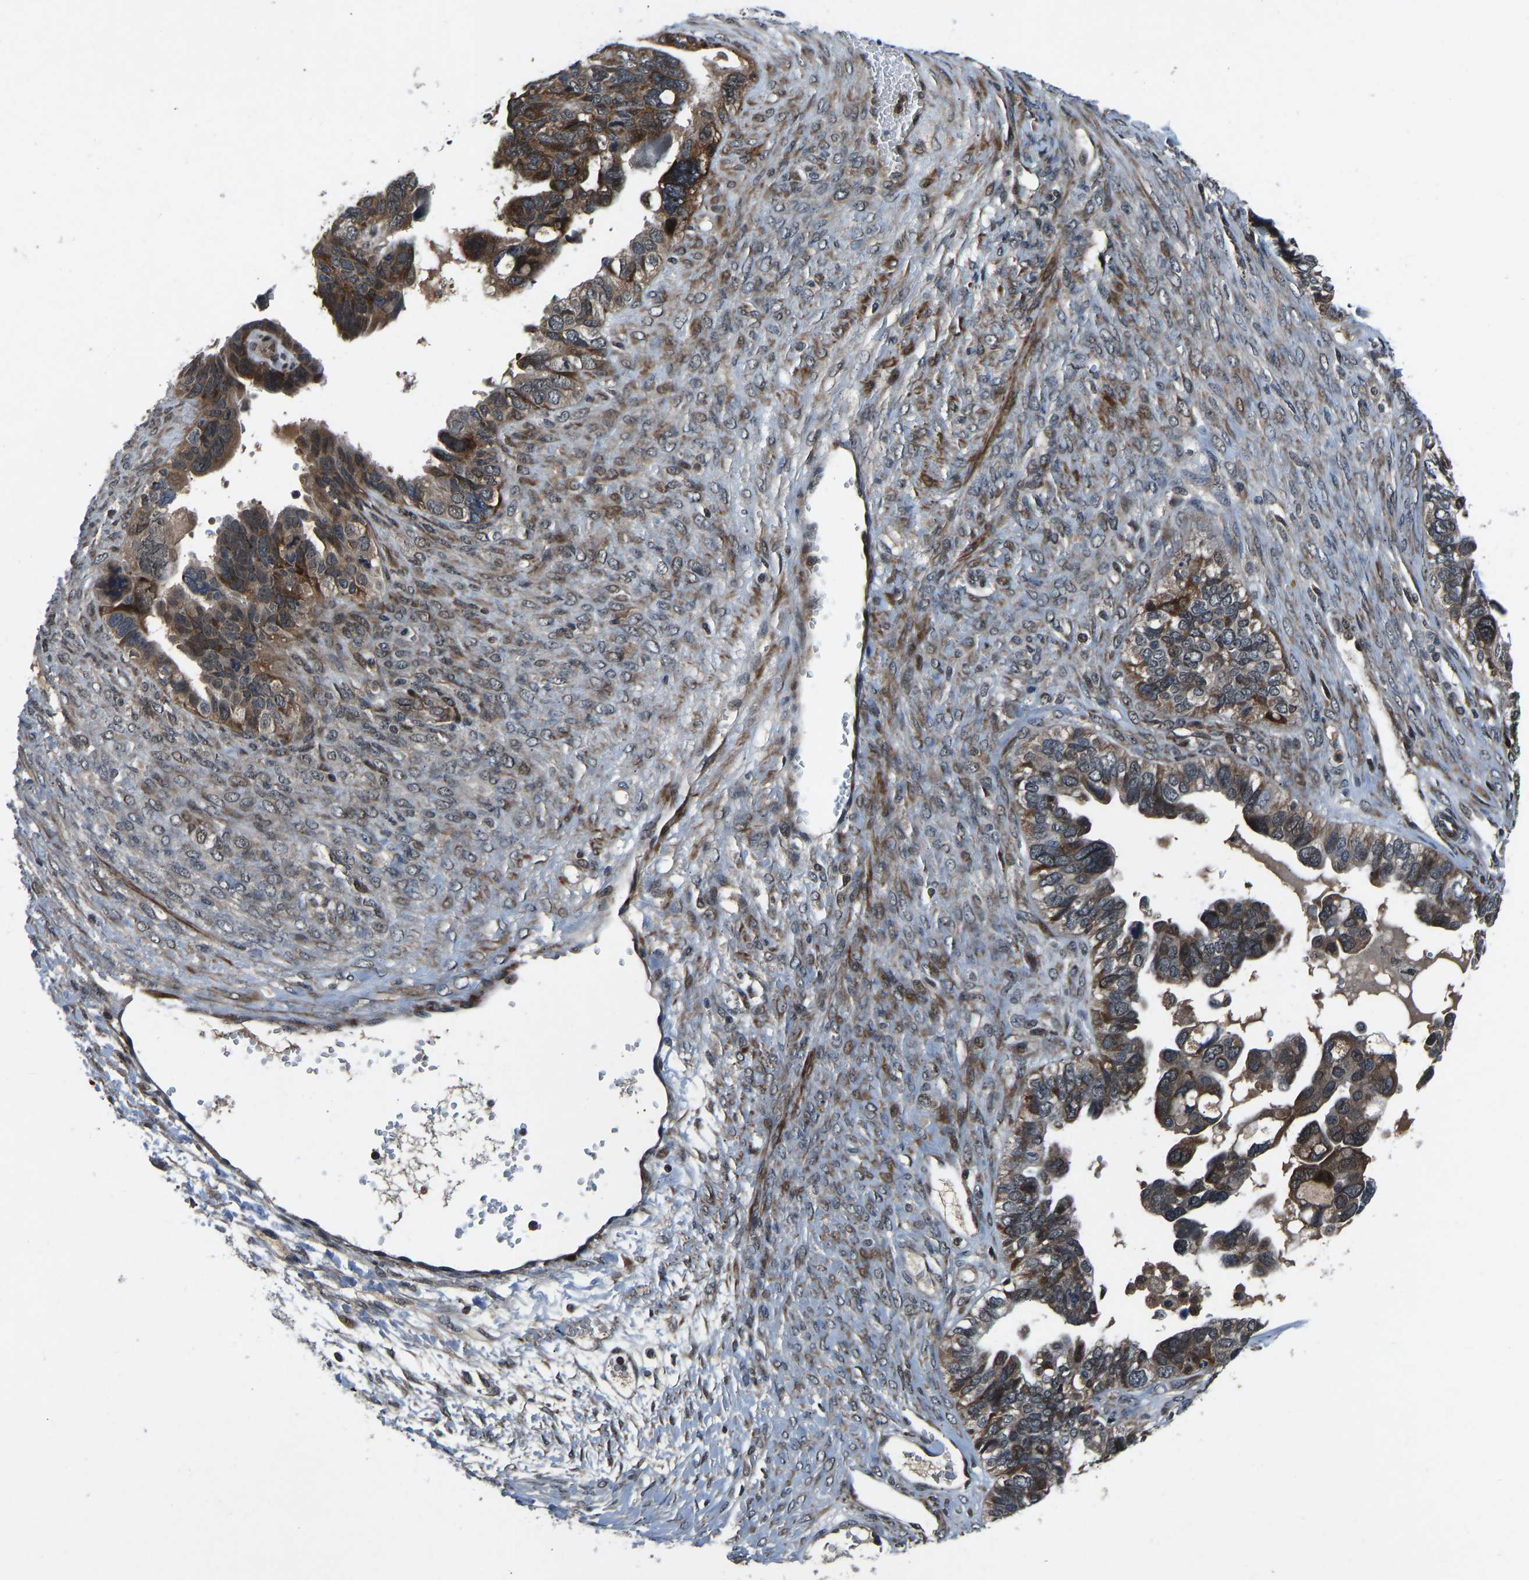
{"staining": {"intensity": "moderate", "quantity": ">75%", "location": "cytoplasmic/membranous"}, "tissue": "ovarian cancer", "cell_type": "Tumor cells", "image_type": "cancer", "snomed": [{"axis": "morphology", "description": "Cystadenocarcinoma, serous, NOS"}, {"axis": "topography", "description": "Ovary"}], "caption": "The photomicrograph shows staining of ovarian cancer, revealing moderate cytoplasmic/membranous protein staining (brown color) within tumor cells. The staining was performed using DAB (3,3'-diaminobenzidine), with brown indicating positive protein expression. Nuclei are stained blue with hematoxylin.", "gene": "RLIM", "patient": {"sex": "female", "age": 79}}